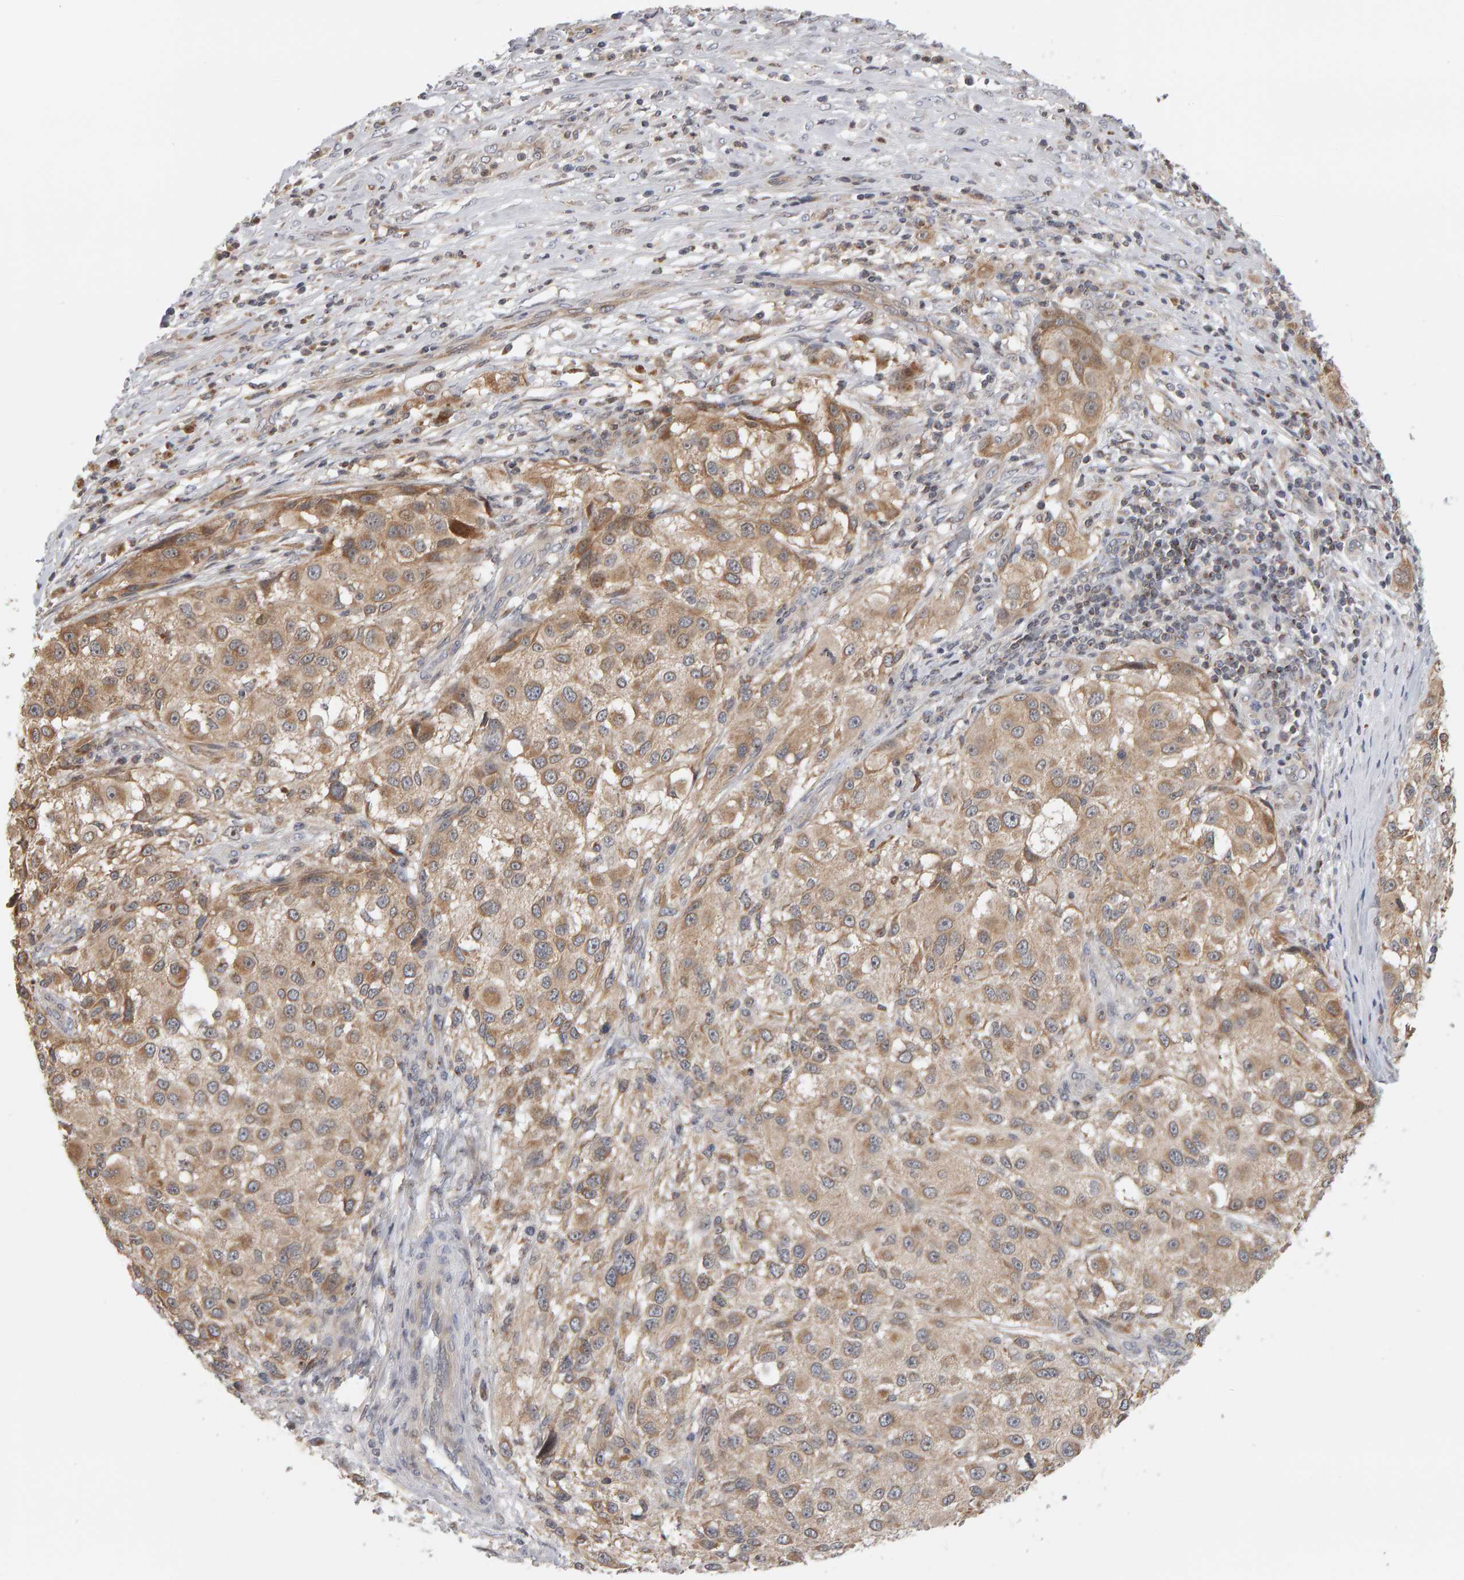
{"staining": {"intensity": "weak", "quantity": ">75%", "location": "cytoplasmic/membranous"}, "tissue": "melanoma", "cell_type": "Tumor cells", "image_type": "cancer", "snomed": [{"axis": "morphology", "description": "Necrosis, NOS"}, {"axis": "morphology", "description": "Malignant melanoma, NOS"}, {"axis": "topography", "description": "Skin"}], "caption": "Melanoma stained with a protein marker shows weak staining in tumor cells.", "gene": "MSRA", "patient": {"sex": "female", "age": 87}}